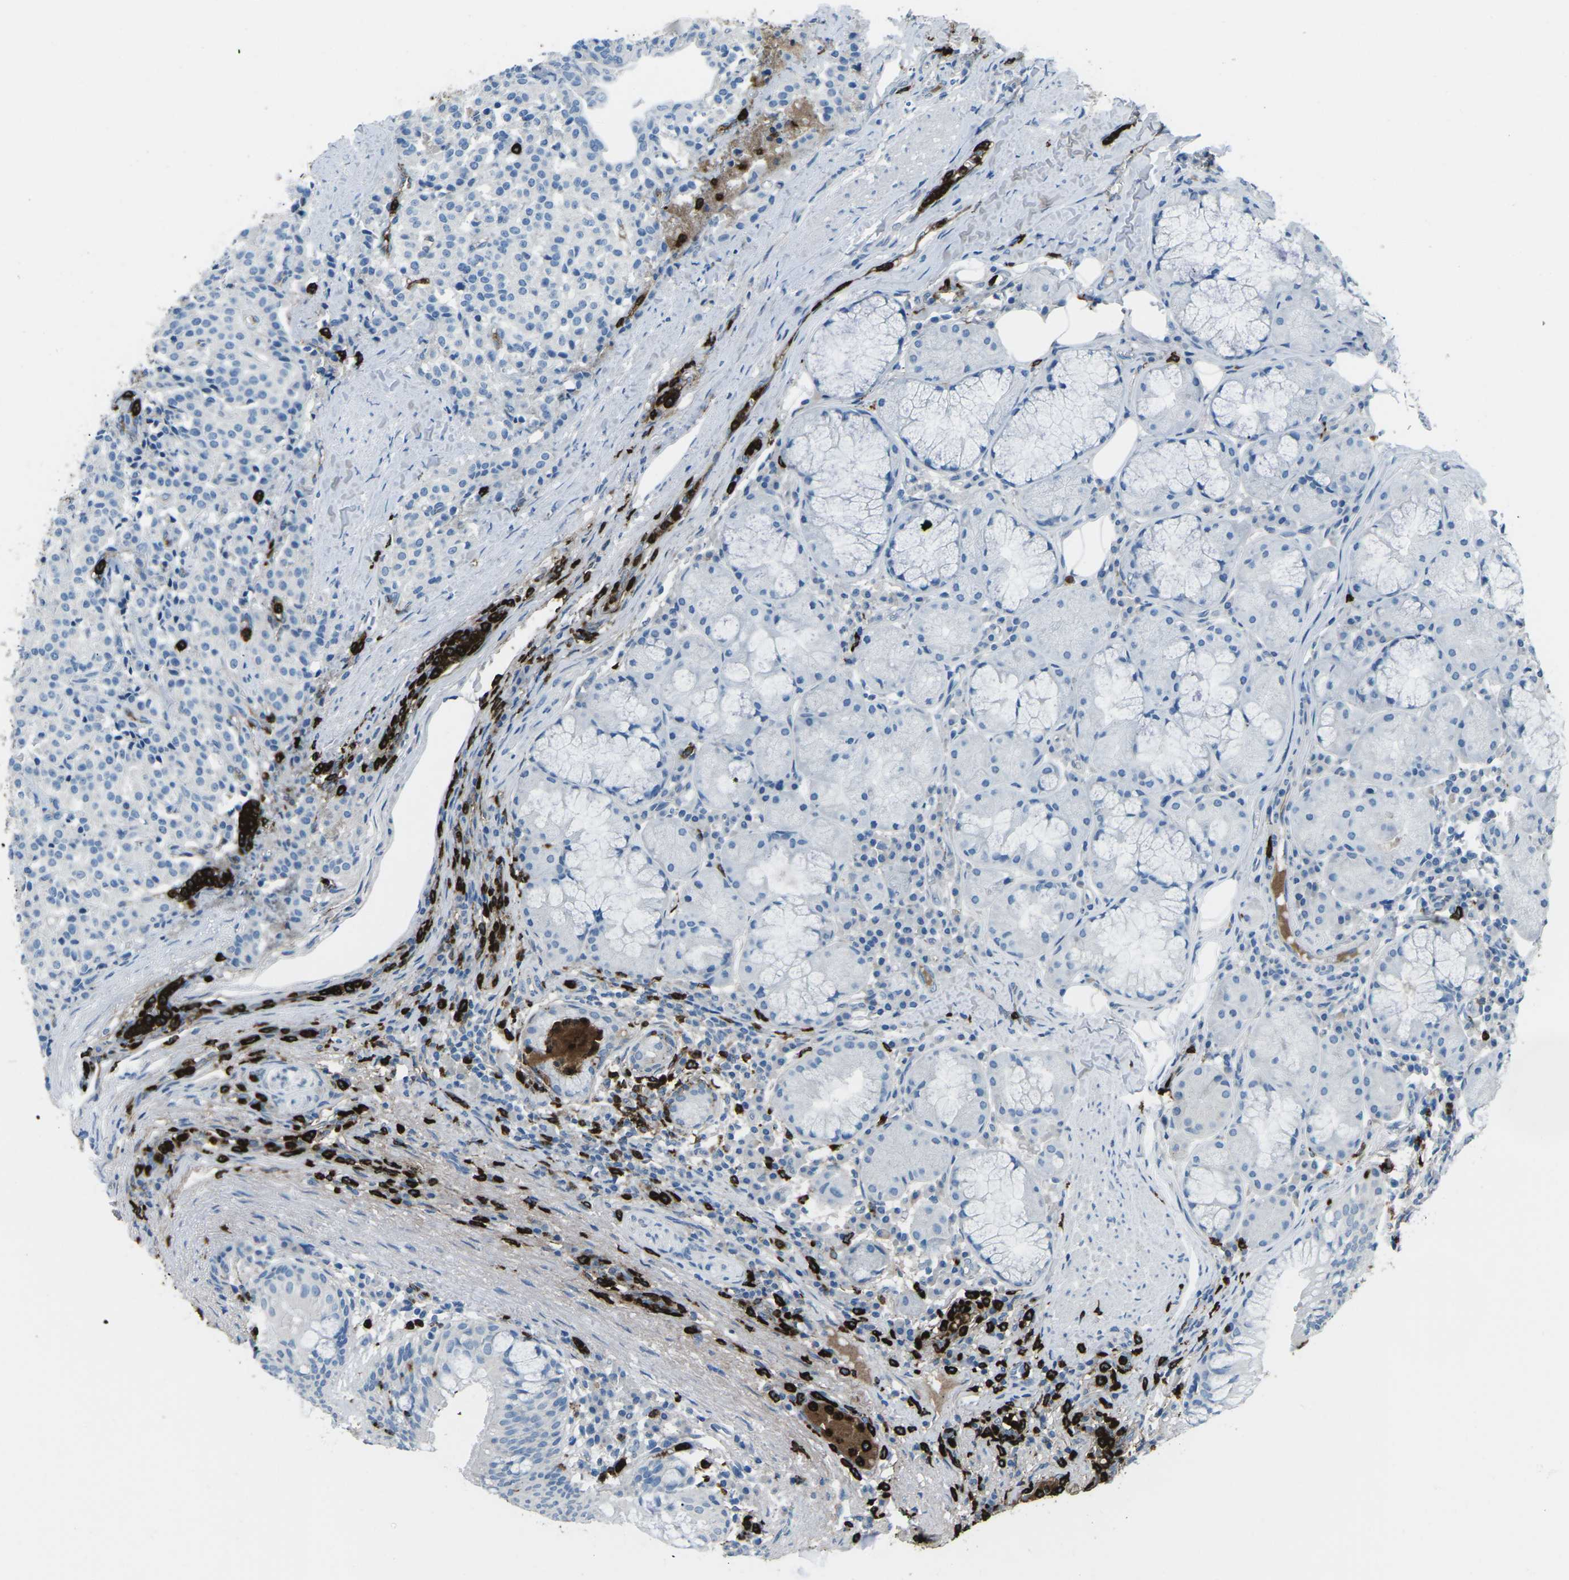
{"staining": {"intensity": "negative", "quantity": "none", "location": "none"}, "tissue": "carcinoid", "cell_type": "Tumor cells", "image_type": "cancer", "snomed": [{"axis": "morphology", "description": "Carcinoid, malignant, NOS"}, {"axis": "topography", "description": "Lung"}], "caption": "High magnification brightfield microscopy of carcinoid (malignant) stained with DAB (3,3'-diaminobenzidine) (brown) and counterstained with hematoxylin (blue): tumor cells show no significant staining.", "gene": "FCN1", "patient": {"sex": "male", "age": 30}}